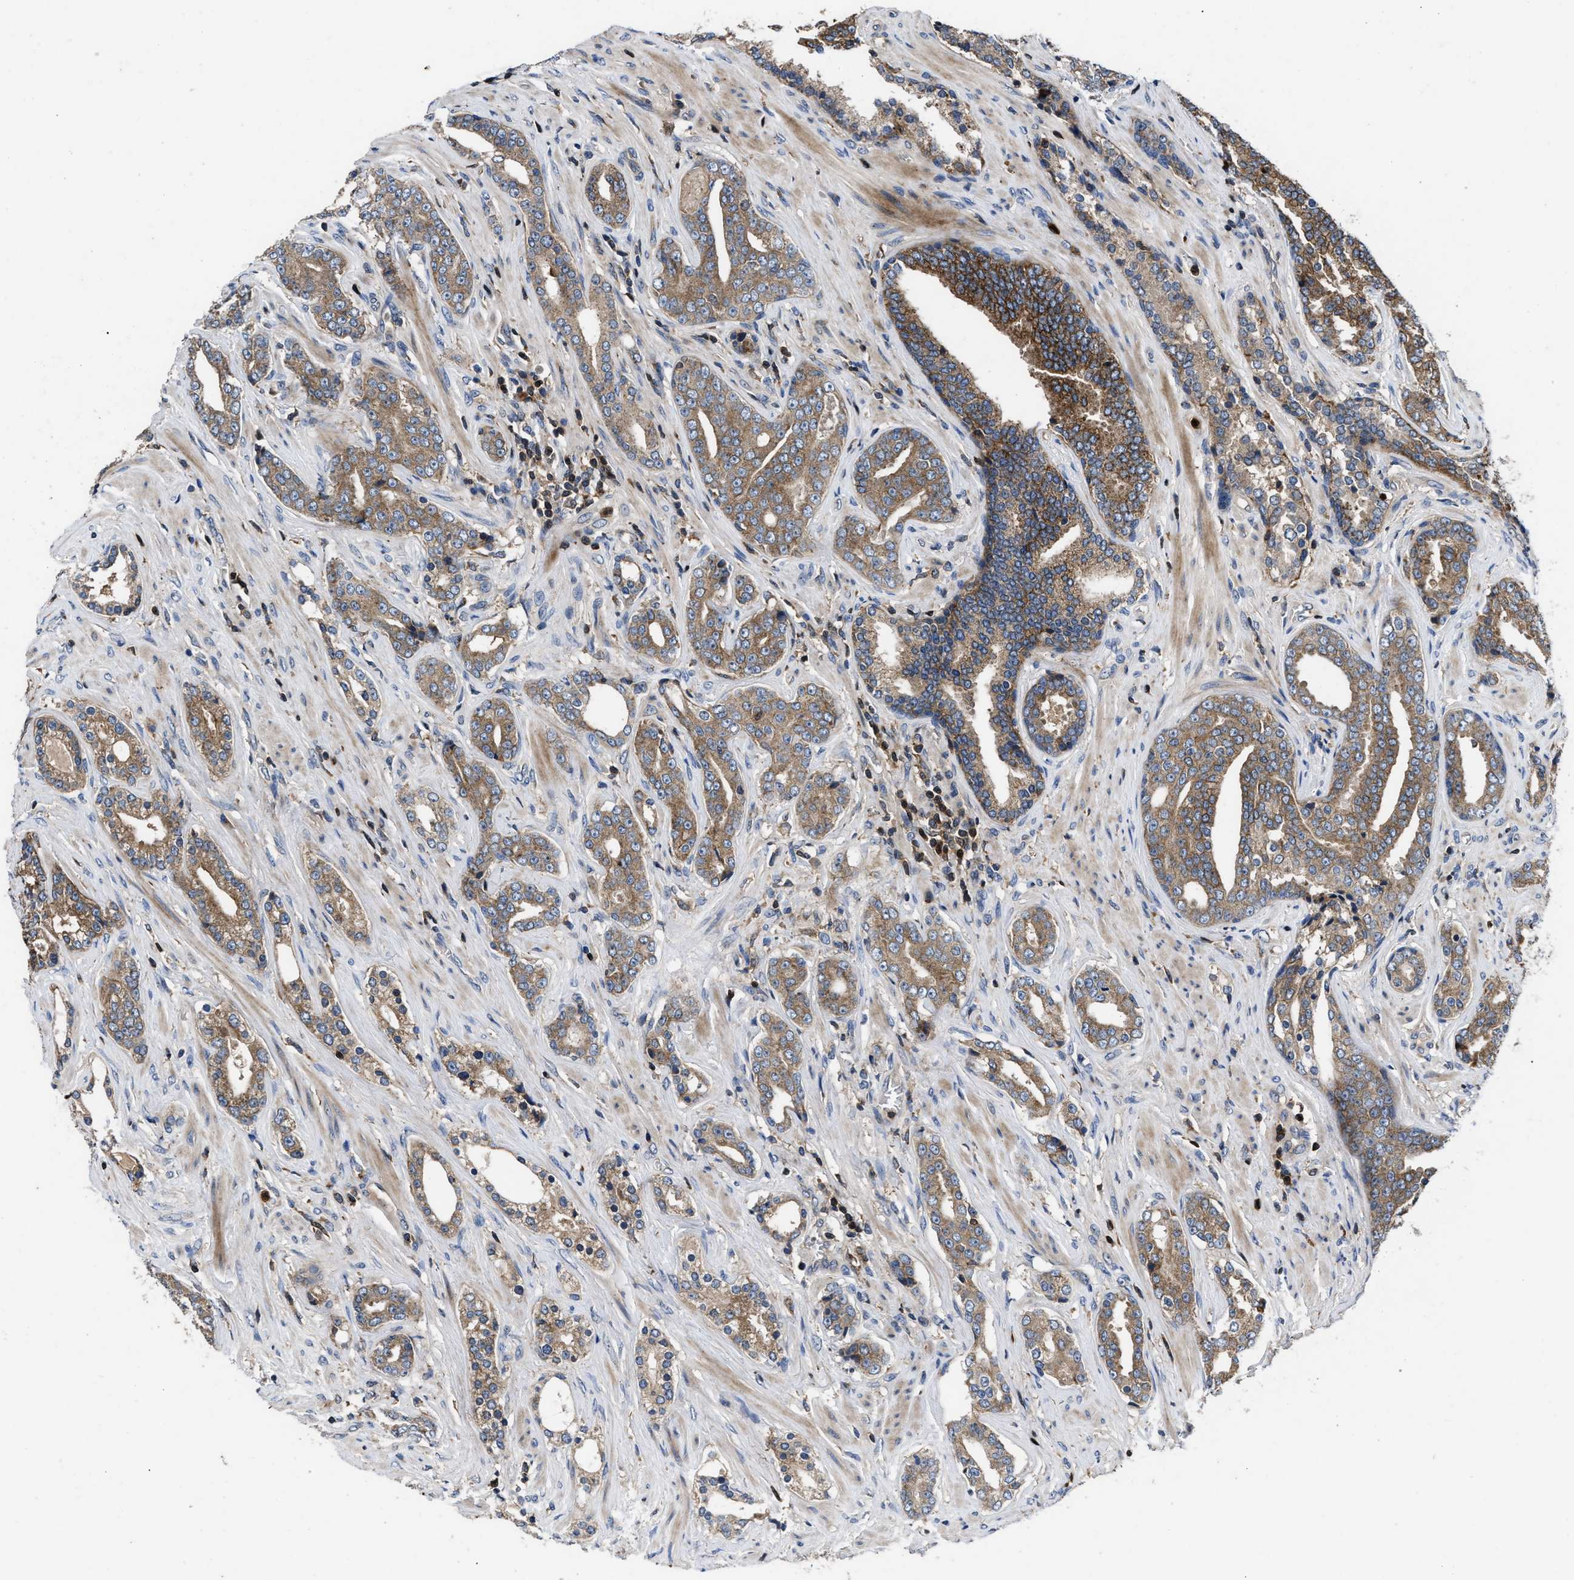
{"staining": {"intensity": "moderate", "quantity": ">75%", "location": "cytoplasmic/membranous"}, "tissue": "prostate cancer", "cell_type": "Tumor cells", "image_type": "cancer", "snomed": [{"axis": "morphology", "description": "Adenocarcinoma, High grade"}, {"axis": "topography", "description": "Prostate"}], "caption": "A micrograph showing moderate cytoplasmic/membranous staining in approximately >75% of tumor cells in prostate adenocarcinoma (high-grade), as visualized by brown immunohistochemical staining.", "gene": "YBEY", "patient": {"sex": "male", "age": 71}}